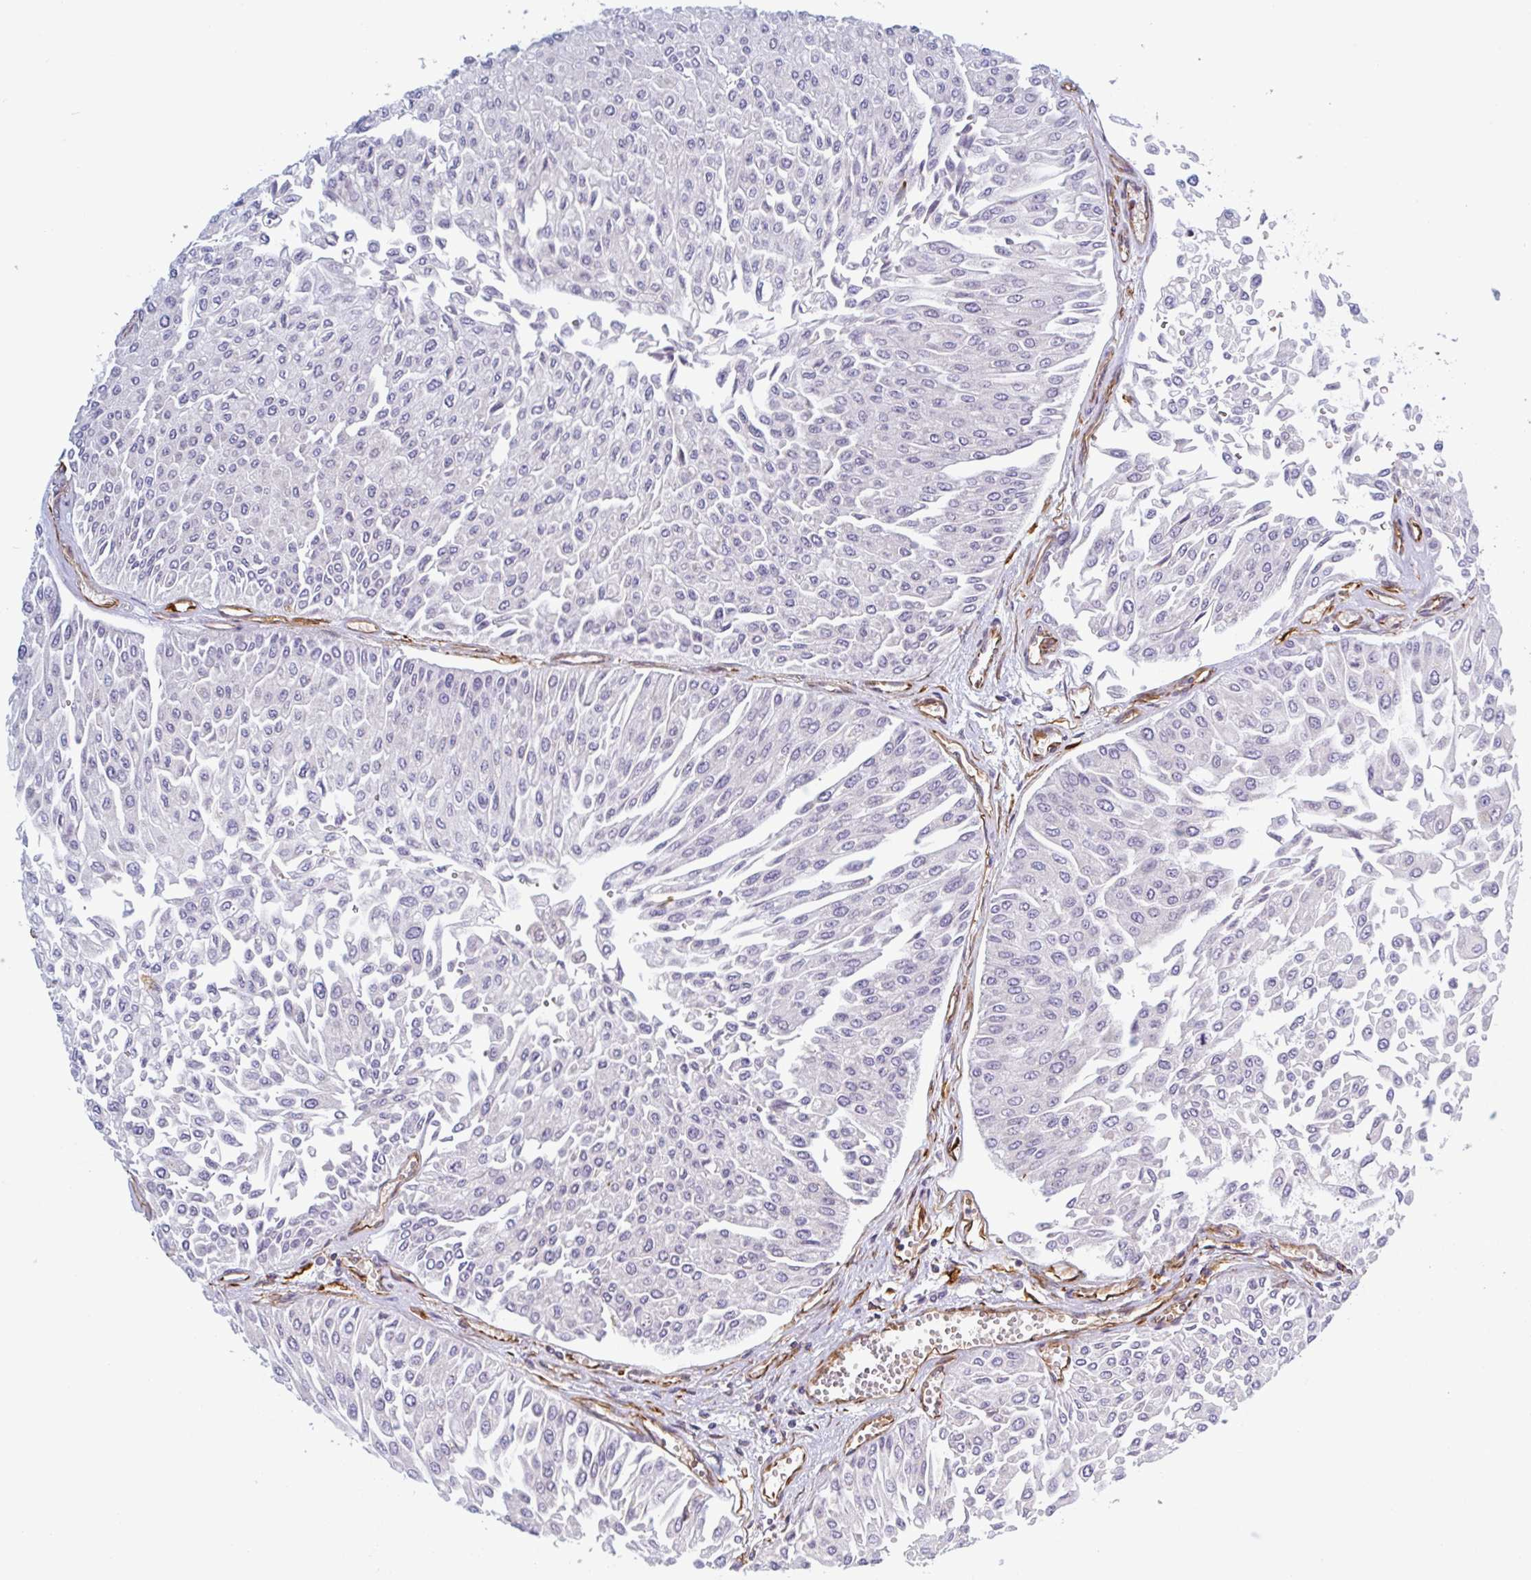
{"staining": {"intensity": "negative", "quantity": "none", "location": "none"}, "tissue": "urothelial cancer", "cell_type": "Tumor cells", "image_type": "cancer", "snomed": [{"axis": "morphology", "description": "Urothelial carcinoma, Low grade"}, {"axis": "topography", "description": "Urinary bladder"}], "caption": "Micrograph shows no significant protein positivity in tumor cells of urothelial carcinoma (low-grade). Brightfield microscopy of IHC stained with DAB (brown) and hematoxylin (blue), captured at high magnification.", "gene": "PPFIA1", "patient": {"sex": "male", "age": 67}}